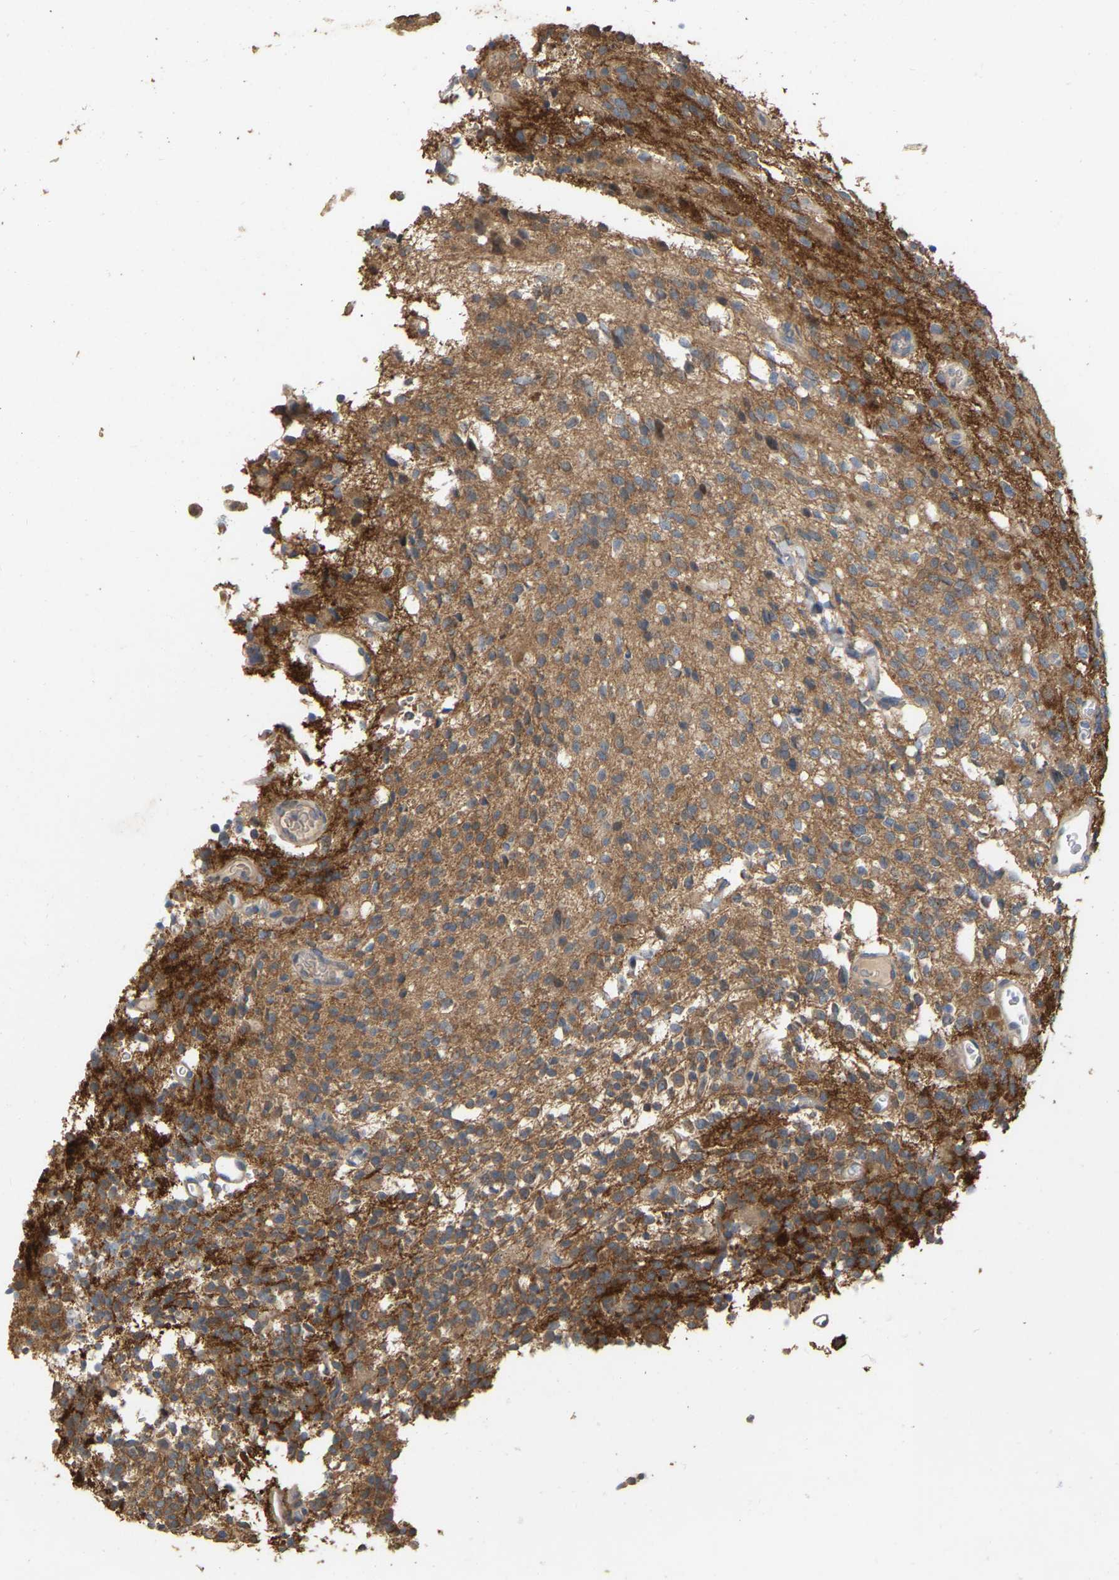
{"staining": {"intensity": "moderate", "quantity": ">75%", "location": "cytoplasmic/membranous"}, "tissue": "glioma", "cell_type": "Tumor cells", "image_type": "cancer", "snomed": [{"axis": "morphology", "description": "Glioma, malignant, High grade"}, {"axis": "topography", "description": "Brain"}], "caption": "This histopathology image displays immunohistochemistry (IHC) staining of human malignant high-grade glioma, with medium moderate cytoplasmic/membranous positivity in about >75% of tumor cells.", "gene": "NCS1", "patient": {"sex": "male", "age": 34}}